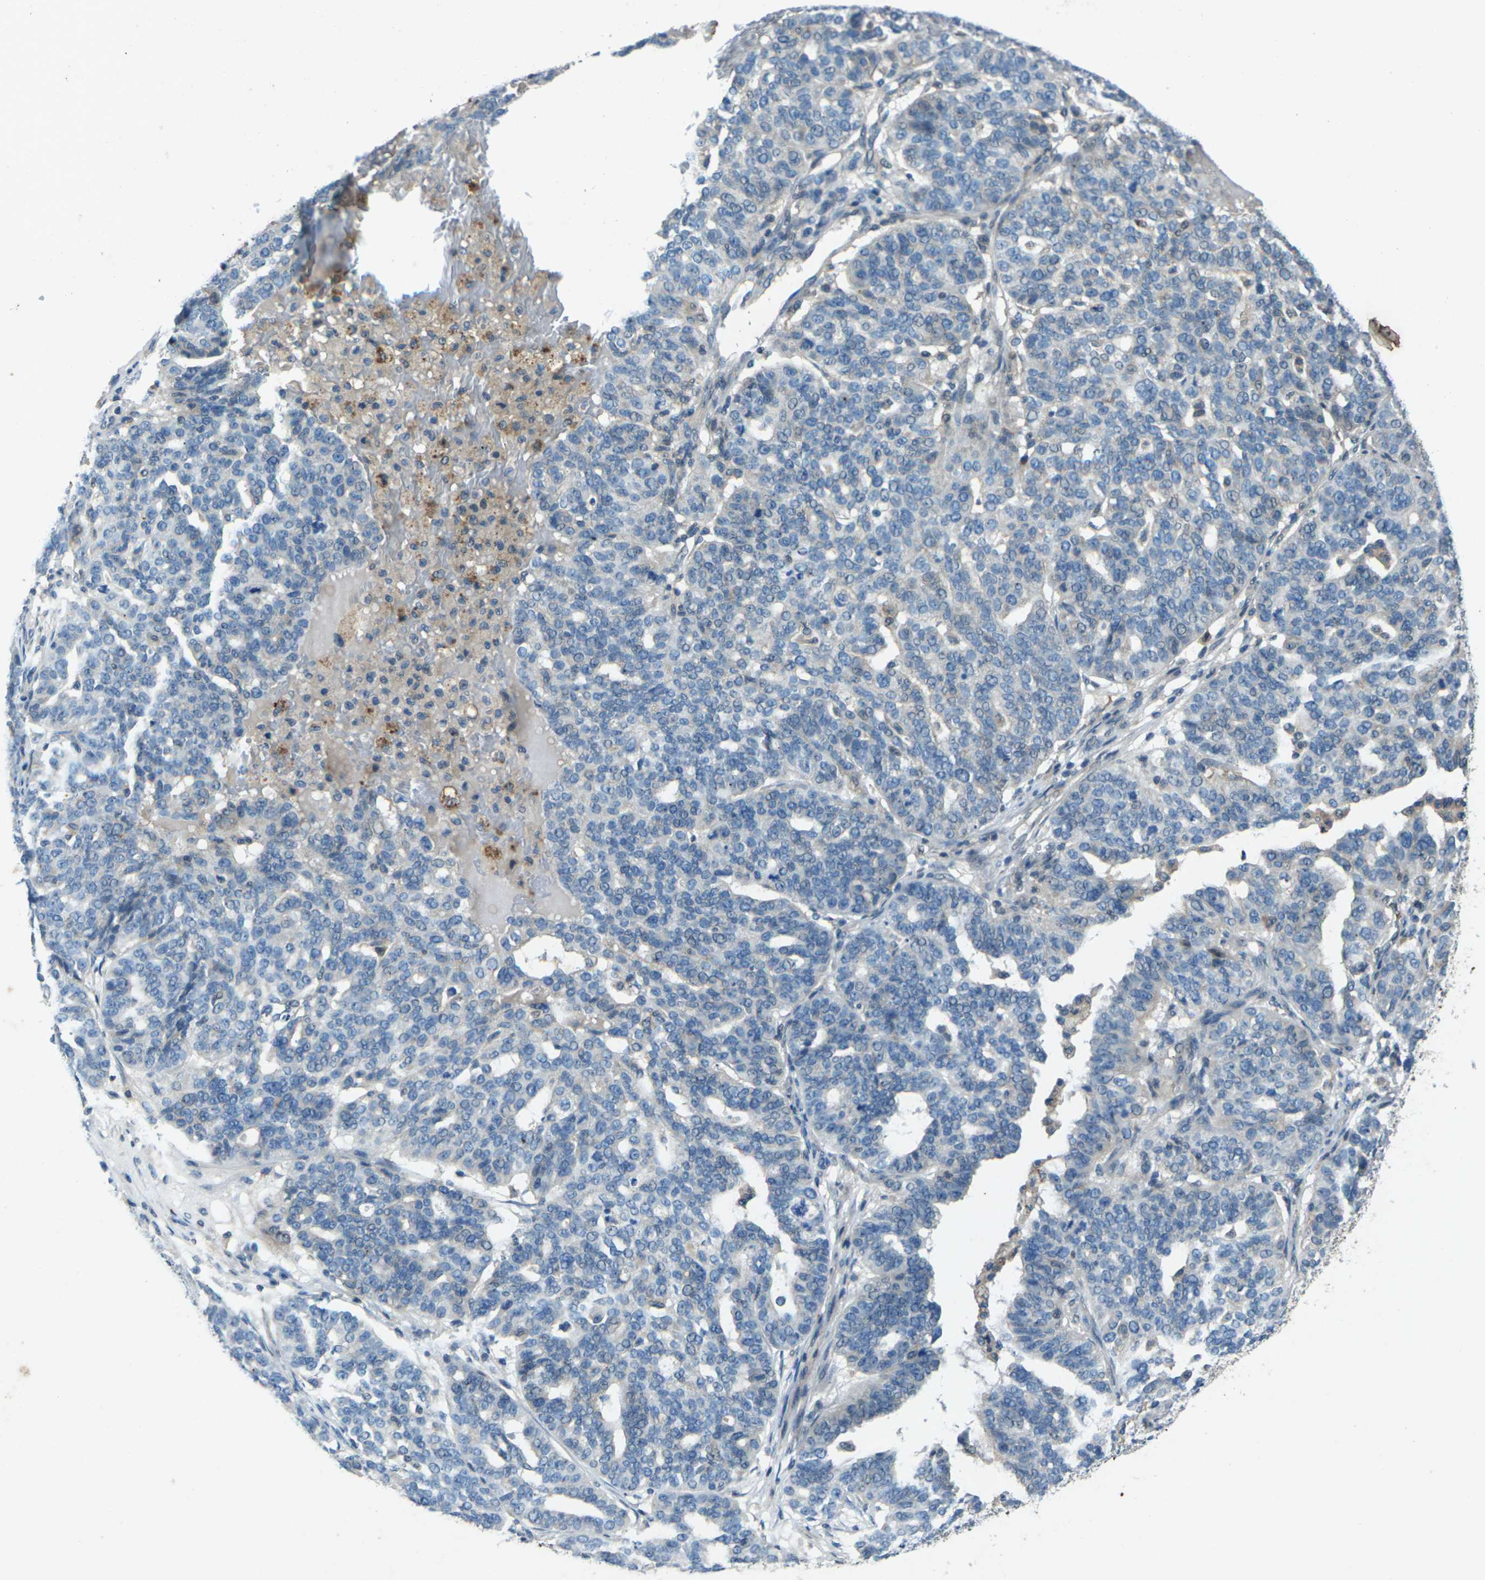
{"staining": {"intensity": "negative", "quantity": "none", "location": "none"}, "tissue": "ovarian cancer", "cell_type": "Tumor cells", "image_type": "cancer", "snomed": [{"axis": "morphology", "description": "Cystadenocarcinoma, serous, NOS"}, {"axis": "topography", "description": "Ovary"}], "caption": "High power microscopy photomicrograph of an immunohistochemistry micrograph of ovarian serous cystadenocarcinoma, revealing no significant positivity in tumor cells.", "gene": "SIGLEC14", "patient": {"sex": "female", "age": 59}}